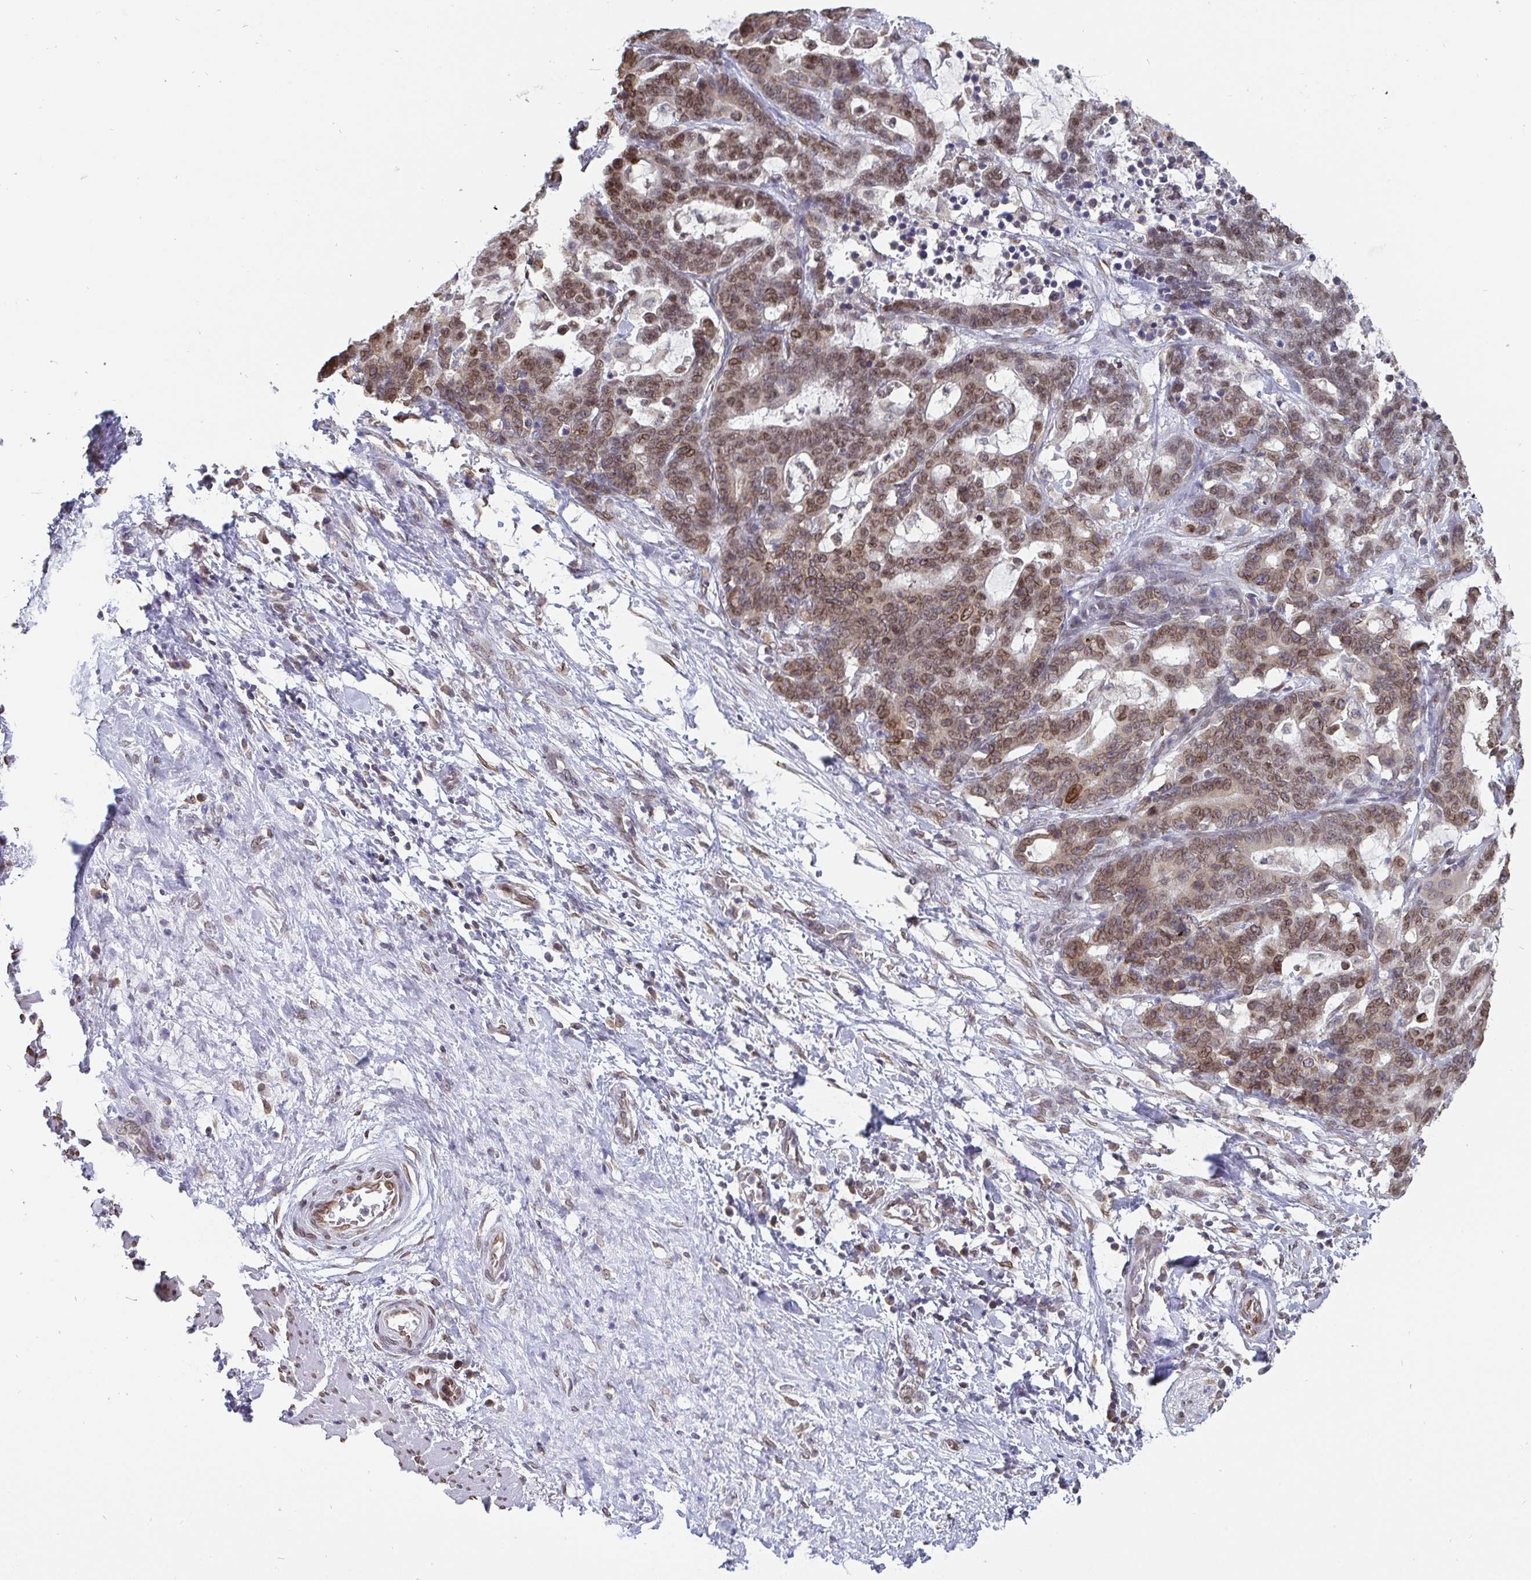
{"staining": {"intensity": "moderate", "quantity": "25%-75%", "location": "cytoplasmic/membranous,nuclear"}, "tissue": "stomach cancer", "cell_type": "Tumor cells", "image_type": "cancer", "snomed": [{"axis": "morphology", "description": "Normal tissue, NOS"}, {"axis": "morphology", "description": "Adenocarcinoma, NOS"}, {"axis": "topography", "description": "Stomach"}], "caption": "DAB immunohistochemical staining of human adenocarcinoma (stomach) demonstrates moderate cytoplasmic/membranous and nuclear protein positivity in about 25%-75% of tumor cells.", "gene": "EMD", "patient": {"sex": "female", "age": 64}}